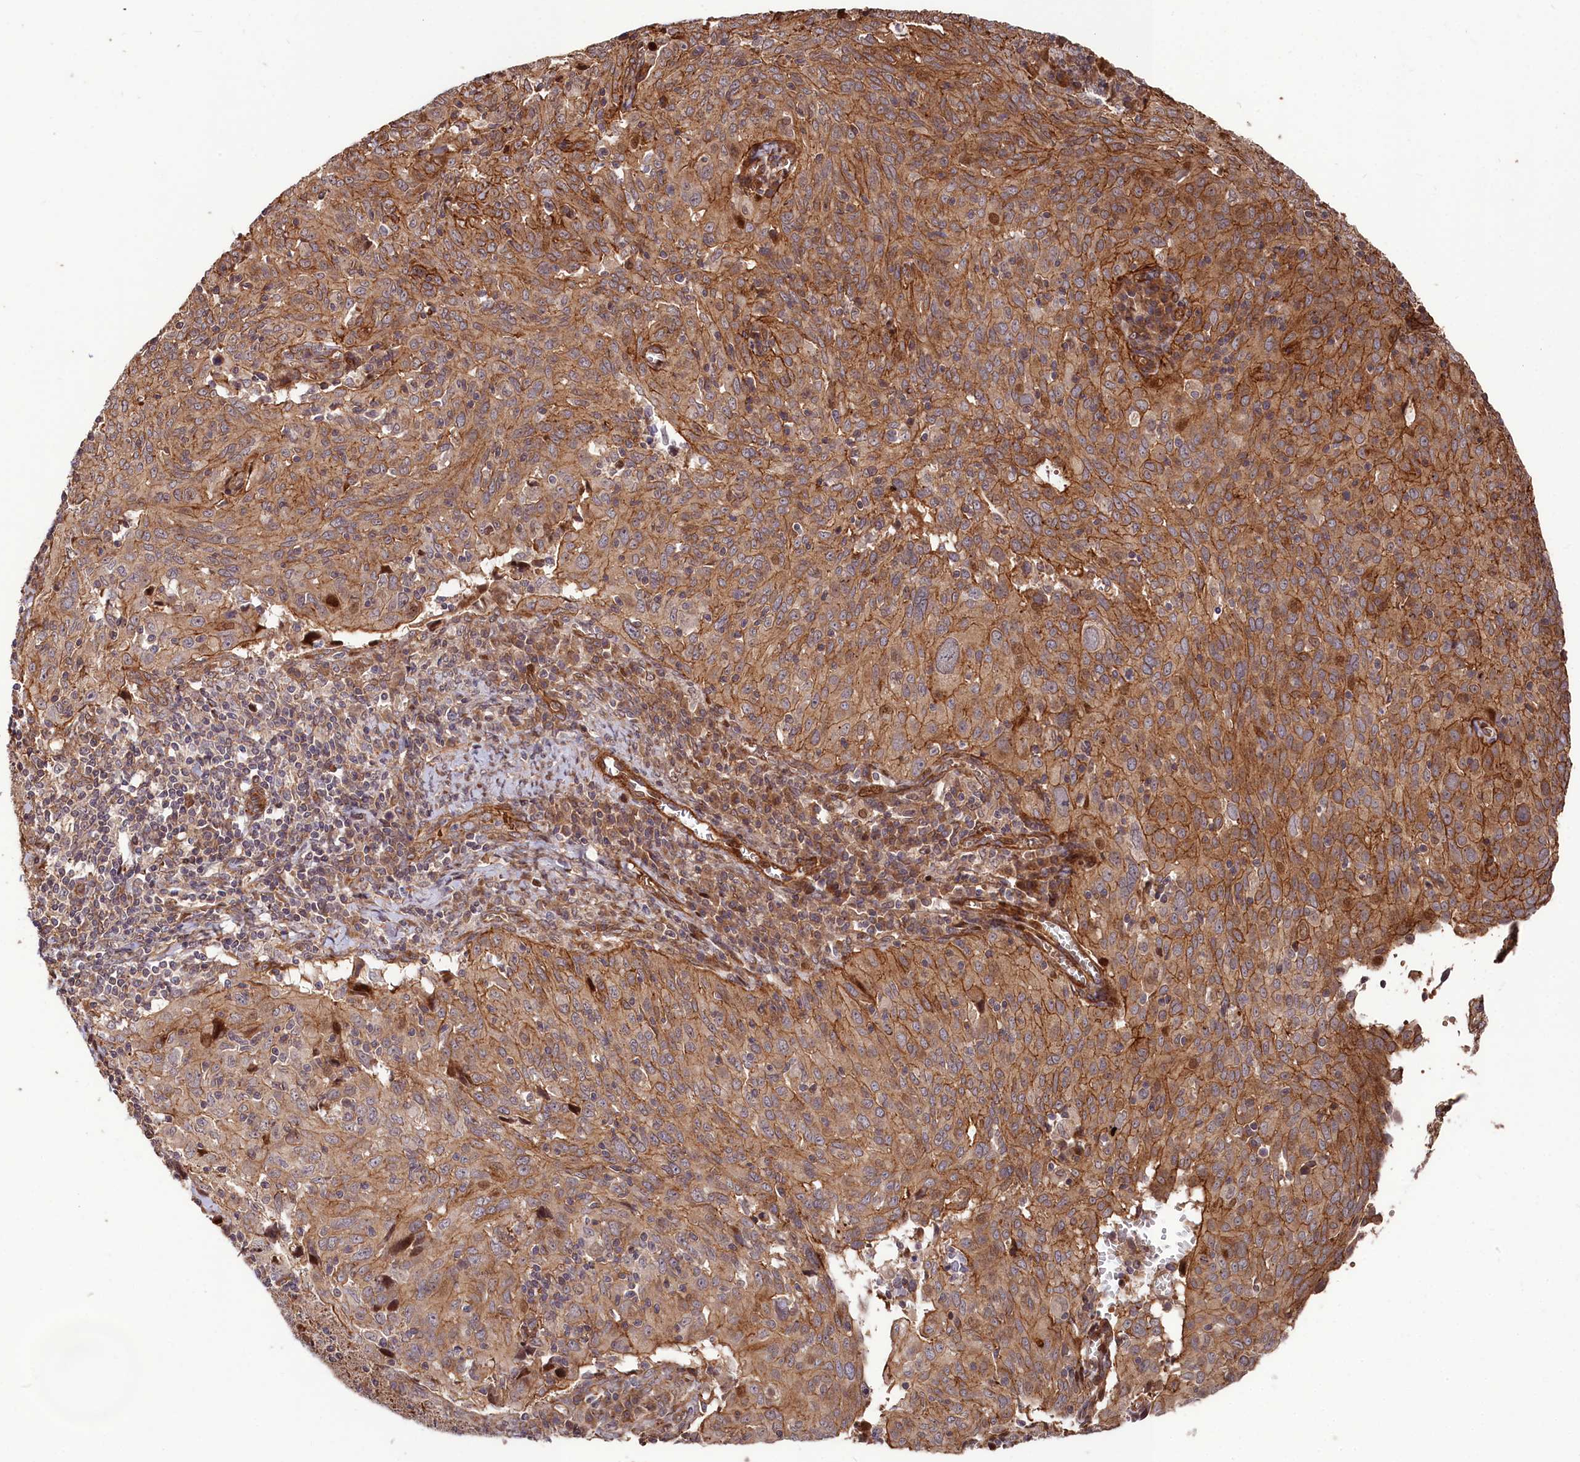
{"staining": {"intensity": "moderate", "quantity": ">75%", "location": "cytoplasmic/membranous"}, "tissue": "cervical cancer", "cell_type": "Tumor cells", "image_type": "cancer", "snomed": [{"axis": "morphology", "description": "Squamous cell carcinoma, NOS"}, {"axis": "topography", "description": "Cervix"}], "caption": "IHC micrograph of neoplastic tissue: human cervical cancer (squamous cell carcinoma) stained using IHC exhibits medium levels of moderate protein expression localized specifically in the cytoplasmic/membranous of tumor cells, appearing as a cytoplasmic/membranous brown color.", "gene": "TNKS1BP1", "patient": {"sex": "female", "age": 31}}